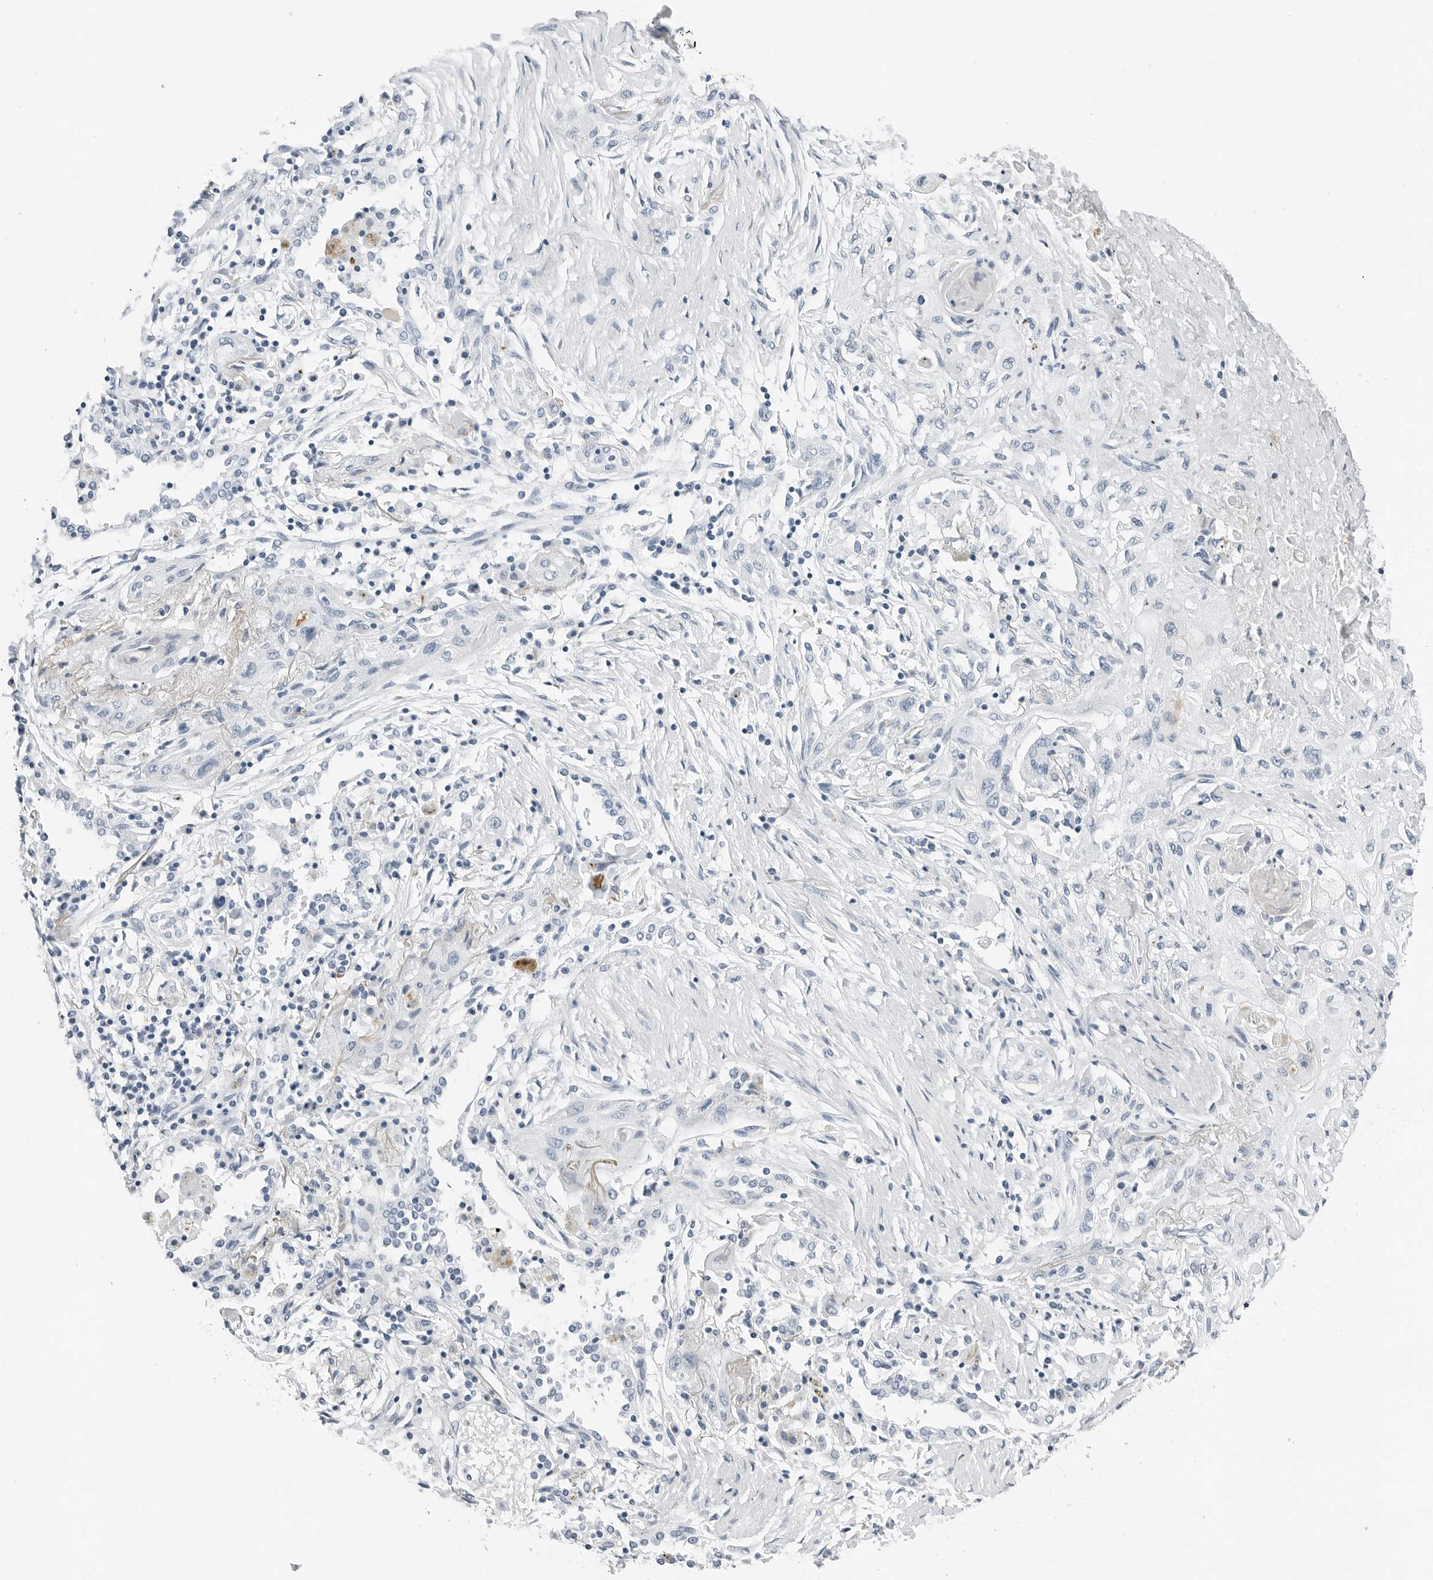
{"staining": {"intensity": "negative", "quantity": "none", "location": "none"}, "tissue": "lung cancer", "cell_type": "Tumor cells", "image_type": "cancer", "snomed": [{"axis": "morphology", "description": "Squamous cell carcinoma, NOS"}, {"axis": "topography", "description": "Lung"}], "caption": "Lung squamous cell carcinoma stained for a protein using immunohistochemistry (IHC) demonstrates no expression tumor cells.", "gene": "SLPI", "patient": {"sex": "female", "age": 47}}